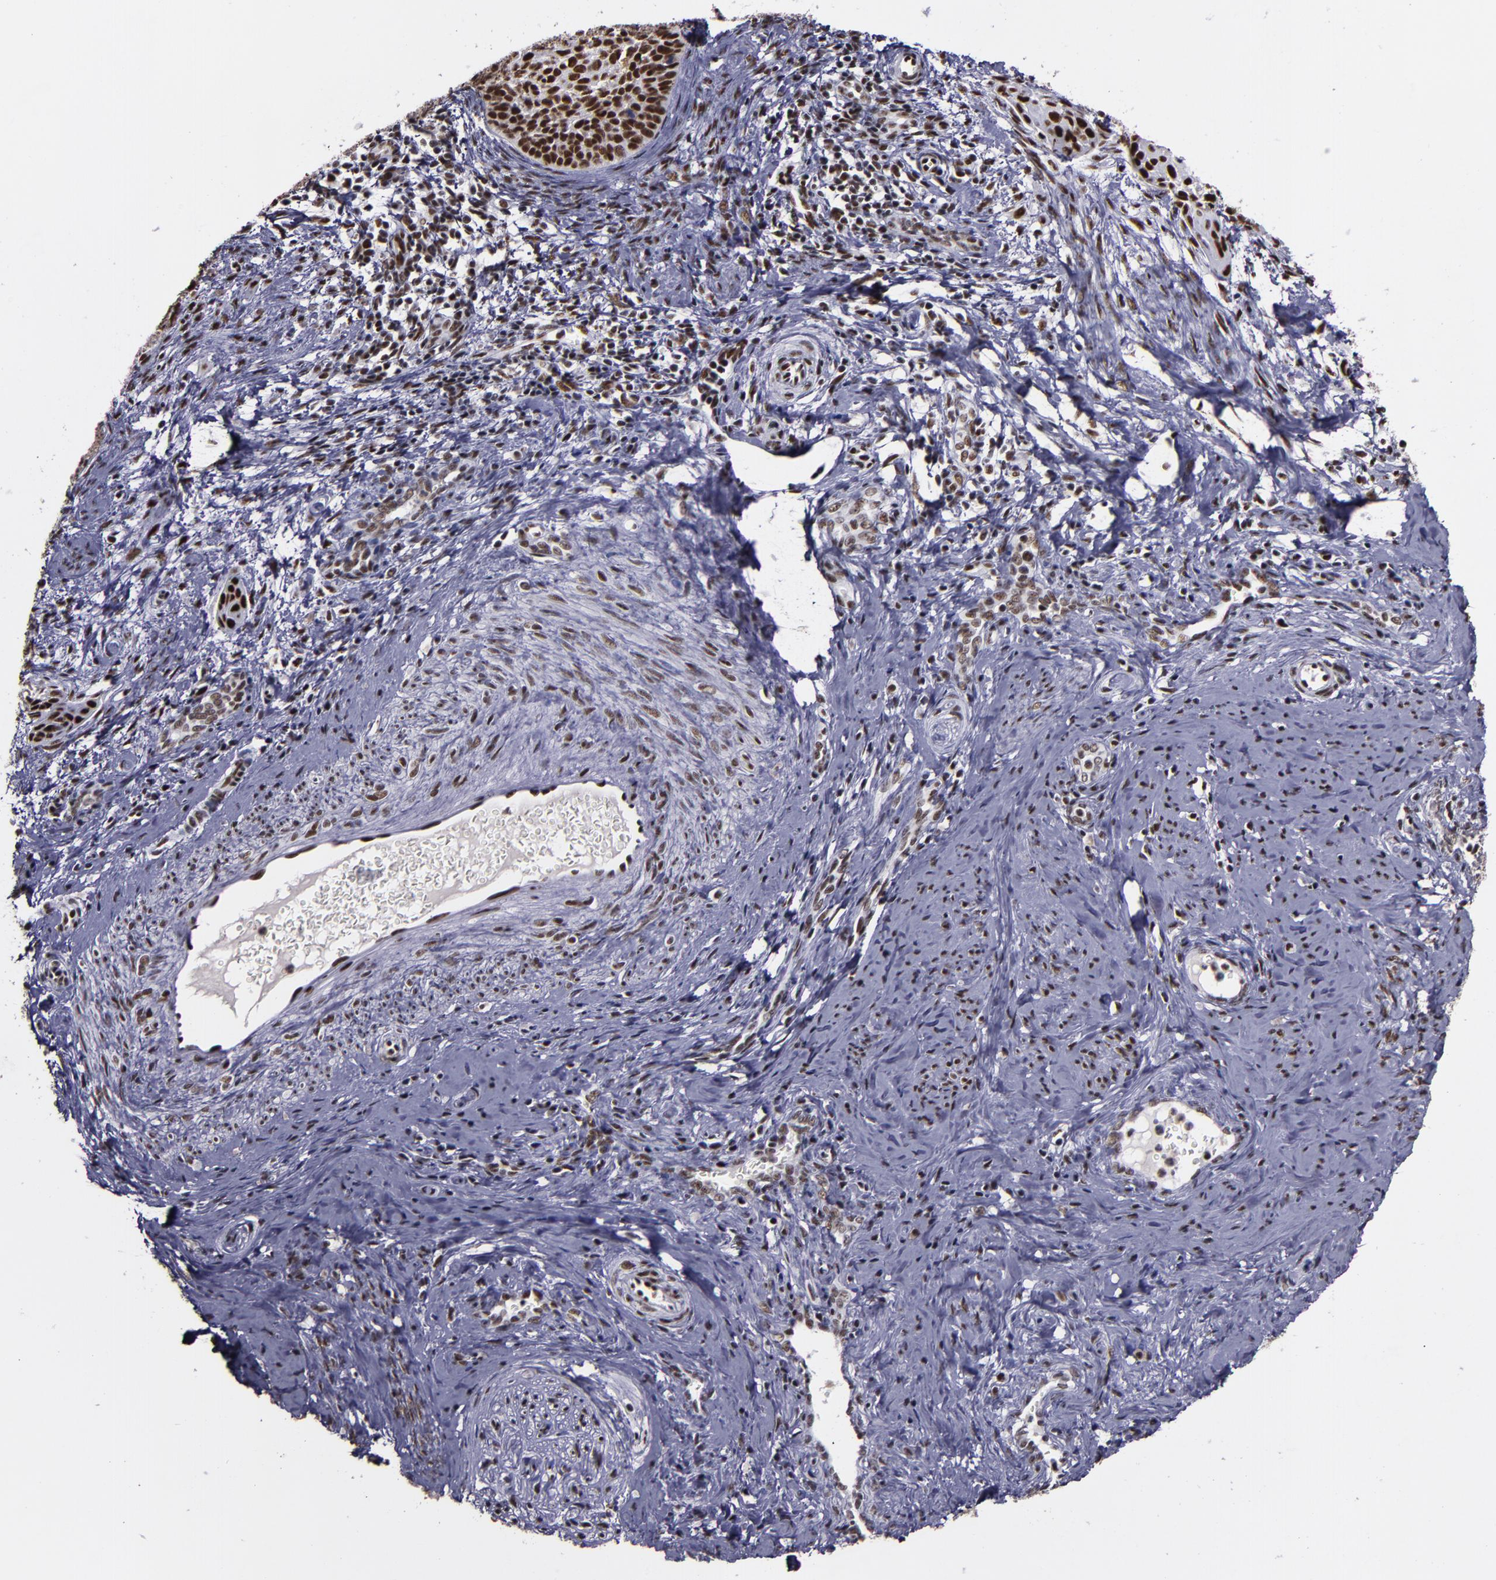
{"staining": {"intensity": "strong", "quantity": ">75%", "location": "nuclear"}, "tissue": "cervical cancer", "cell_type": "Tumor cells", "image_type": "cancer", "snomed": [{"axis": "morphology", "description": "Squamous cell carcinoma, NOS"}, {"axis": "topography", "description": "Cervix"}], "caption": "A histopathology image of cervical cancer stained for a protein displays strong nuclear brown staining in tumor cells.", "gene": "PPP4R3A", "patient": {"sex": "female", "age": 33}}